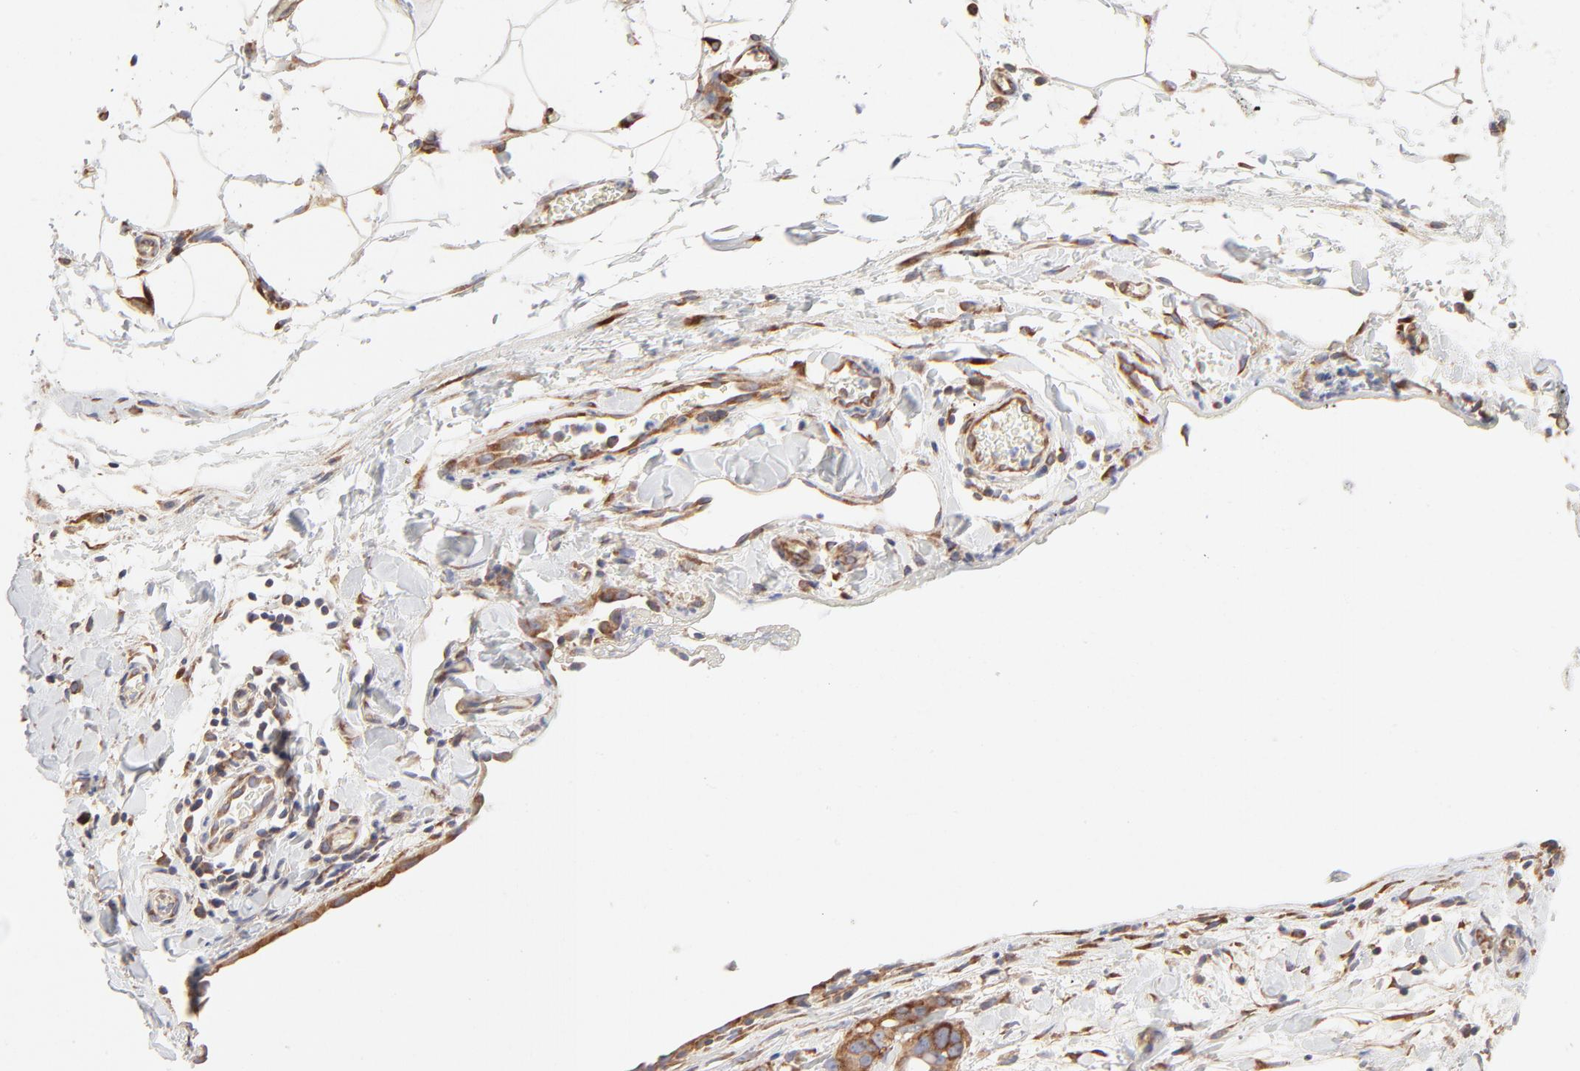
{"staining": {"intensity": "moderate", "quantity": ">75%", "location": "cytoplasmic/membranous"}, "tissue": "stomach cancer", "cell_type": "Tumor cells", "image_type": "cancer", "snomed": [{"axis": "morphology", "description": "Adenocarcinoma, NOS"}, {"axis": "topography", "description": "Stomach, upper"}], "caption": "Stomach adenocarcinoma tissue exhibits moderate cytoplasmic/membranous expression in approximately >75% of tumor cells, visualized by immunohistochemistry.", "gene": "RPS21", "patient": {"sex": "male", "age": 47}}